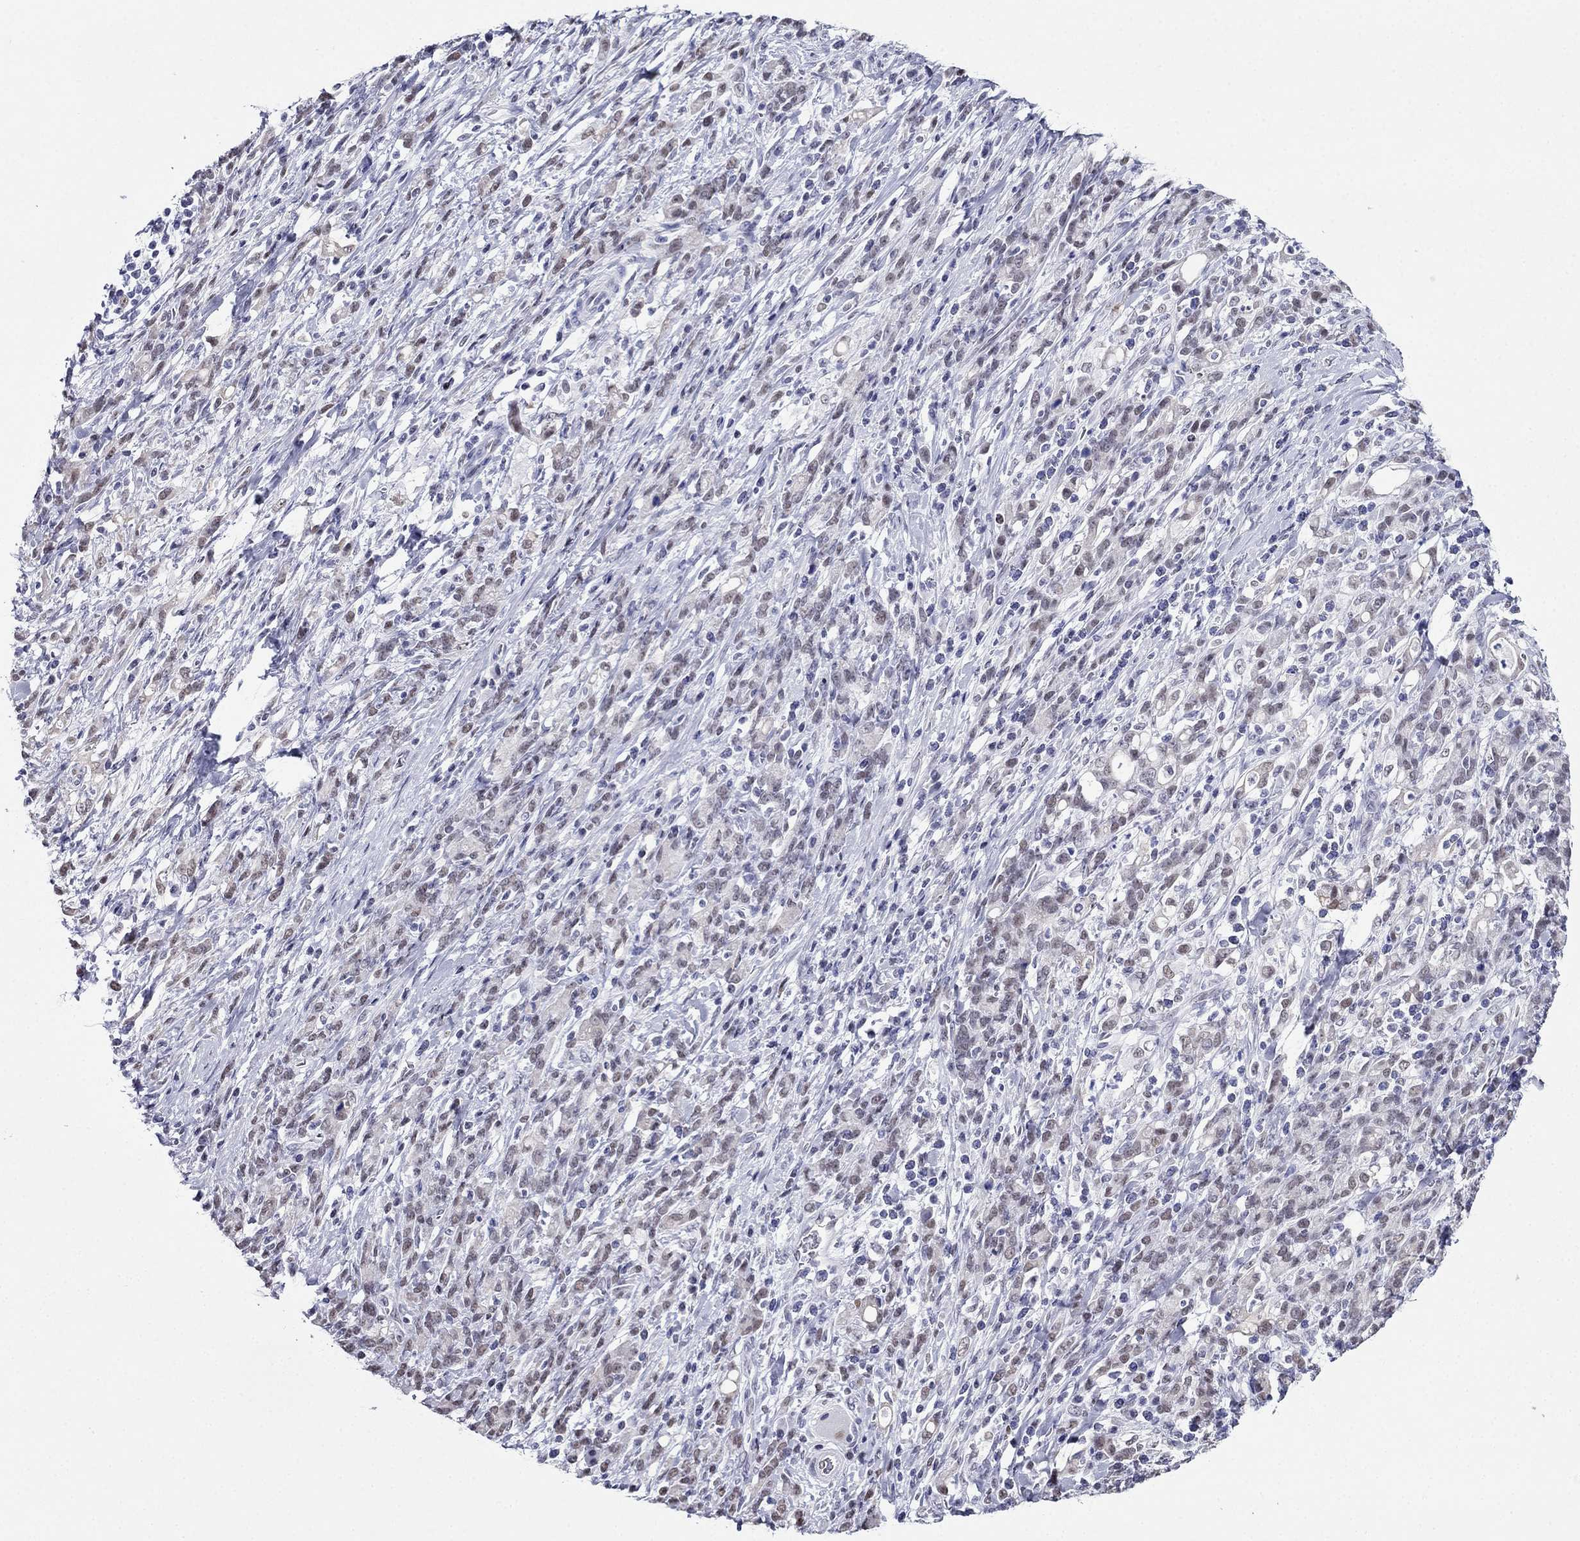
{"staining": {"intensity": "negative", "quantity": "none", "location": "none"}, "tissue": "stomach cancer", "cell_type": "Tumor cells", "image_type": "cancer", "snomed": [{"axis": "morphology", "description": "Adenocarcinoma, NOS"}, {"axis": "topography", "description": "Stomach"}], "caption": "An immunohistochemistry (IHC) histopathology image of adenocarcinoma (stomach) is shown. There is no staining in tumor cells of adenocarcinoma (stomach).", "gene": "PPM1G", "patient": {"sex": "female", "age": 57}}